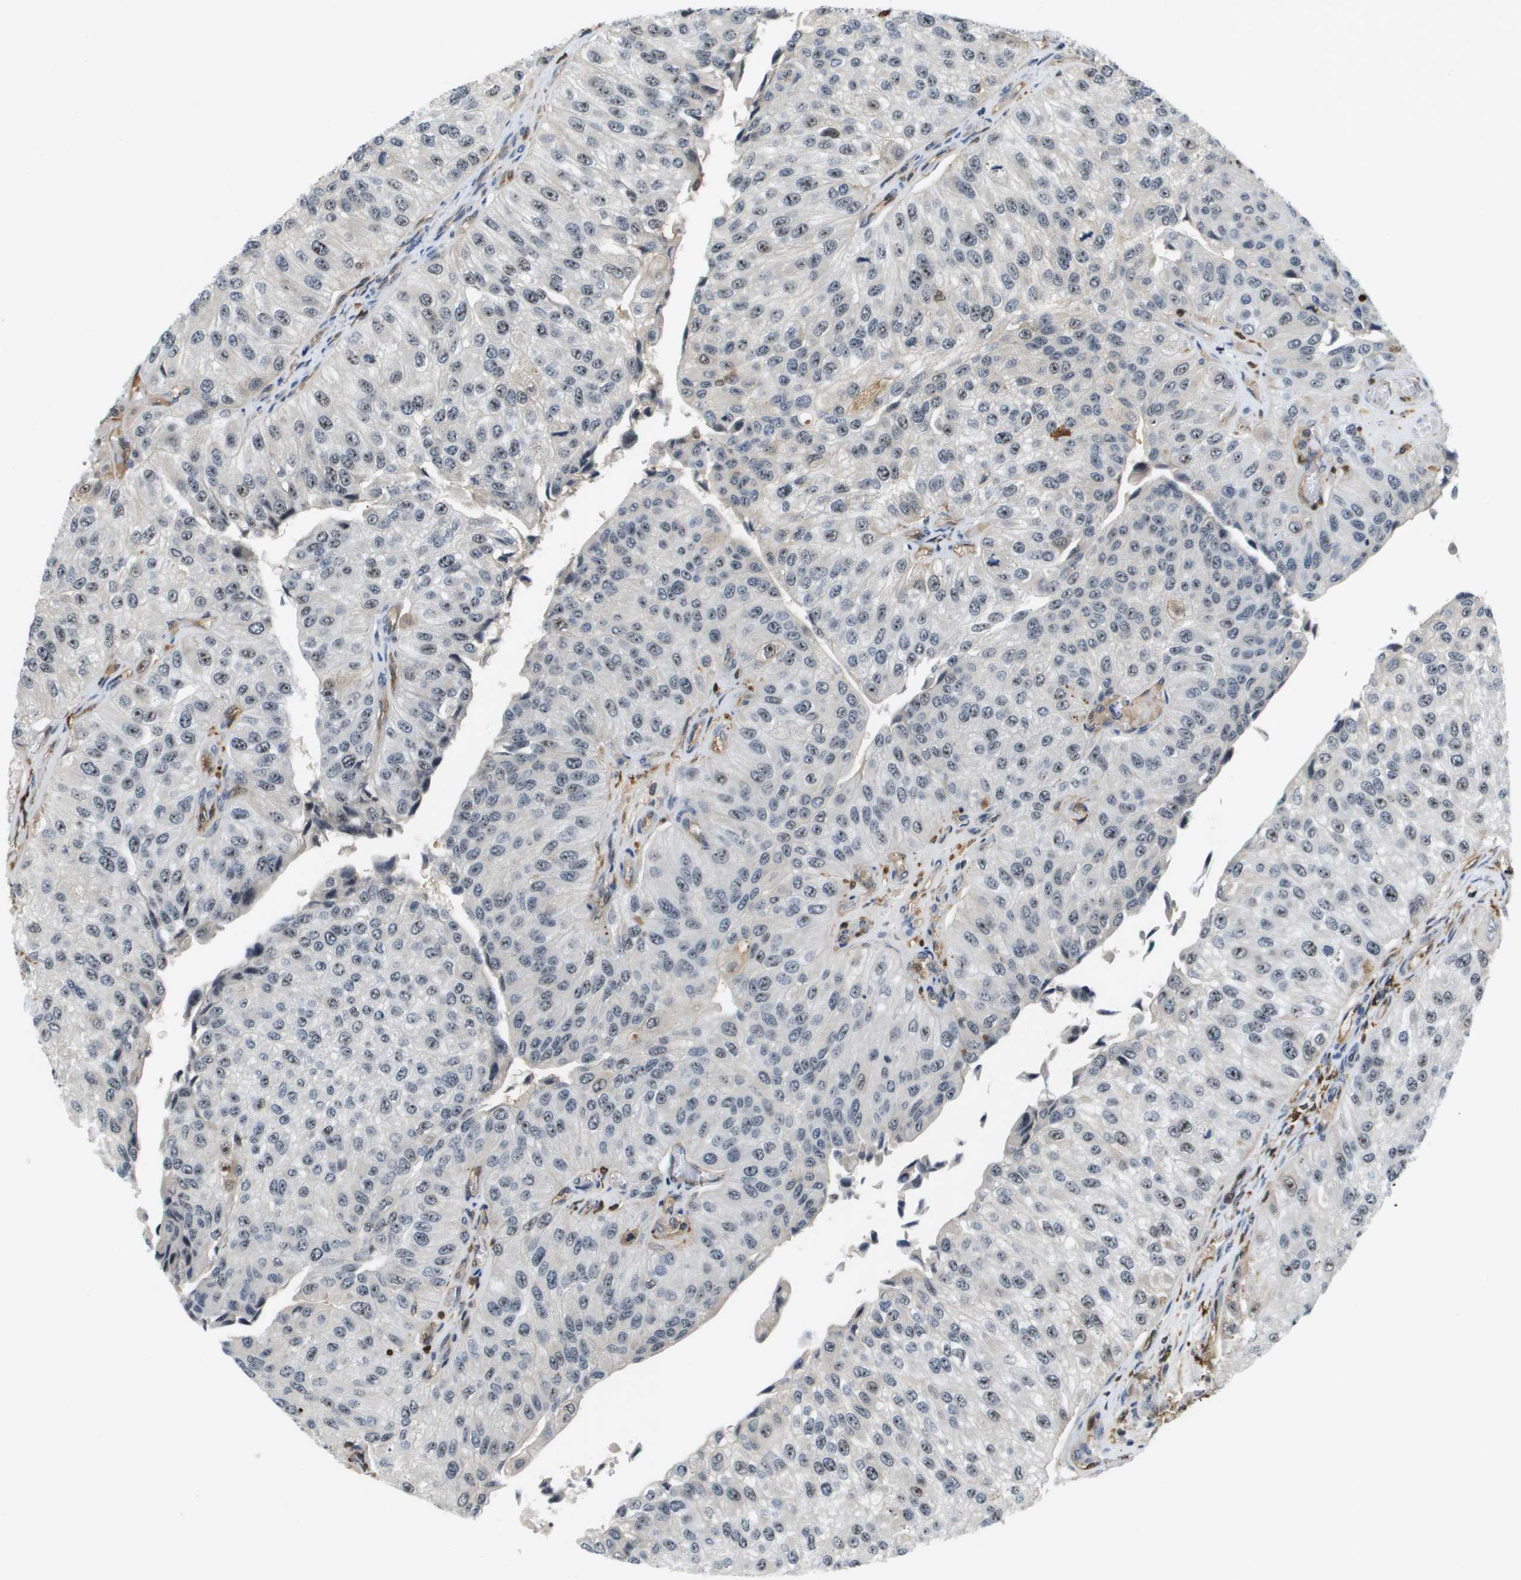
{"staining": {"intensity": "weak", "quantity": "<25%", "location": "nuclear"}, "tissue": "urothelial cancer", "cell_type": "Tumor cells", "image_type": "cancer", "snomed": [{"axis": "morphology", "description": "Urothelial carcinoma, High grade"}, {"axis": "topography", "description": "Kidney"}, {"axis": "topography", "description": "Urinary bladder"}], "caption": "DAB (3,3'-diaminobenzidine) immunohistochemical staining of urothelial carcinoma (high-grade) displays no significant positivity in tumor cells.", "gene": "EP400", "patient": {"sex": "male", "age": 77}}